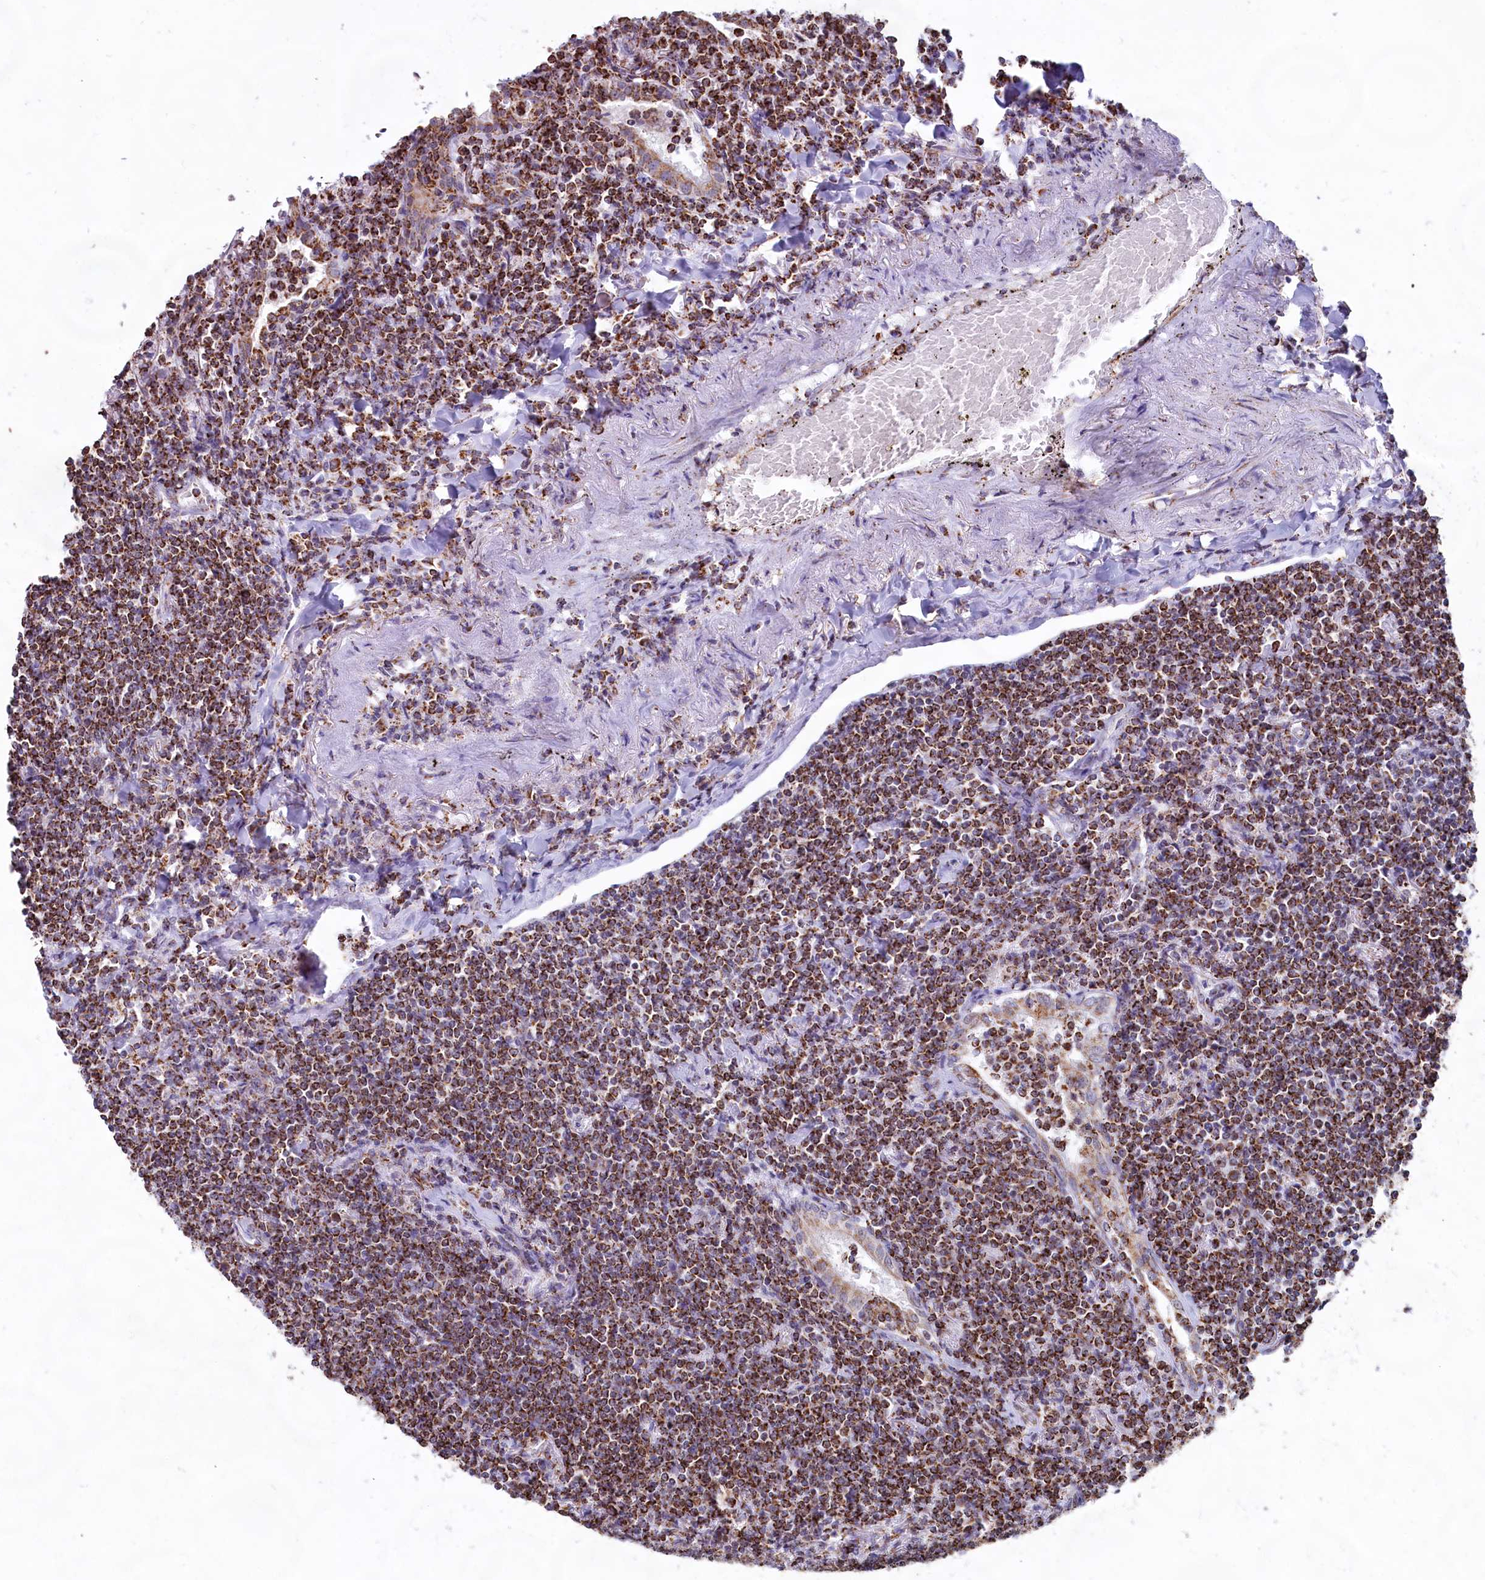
{"staining": {"intensity": "strong", "quantity": ">75%", "location": "cytoplasmic/membranous"}, "tissue": "lymphoma", "cell_type": "Tumor cells", "image_type": "cancer", "snomed": [{"axis": "morphology", "description": "Malignant lymphoma, non-Hodgkin's type, Low grade"}, {"axis": "topography", "description": "Lung"}], "caption": "Immunohistochemistry photomicrograph of human lymphoma stained for a protein (brown), which demonstrates high levels of strong cytoplasmic/membranous staining in approximately >75% of tumor cells.", "gene": "C1D", "patient": {"sex": "female", "age": 71}}